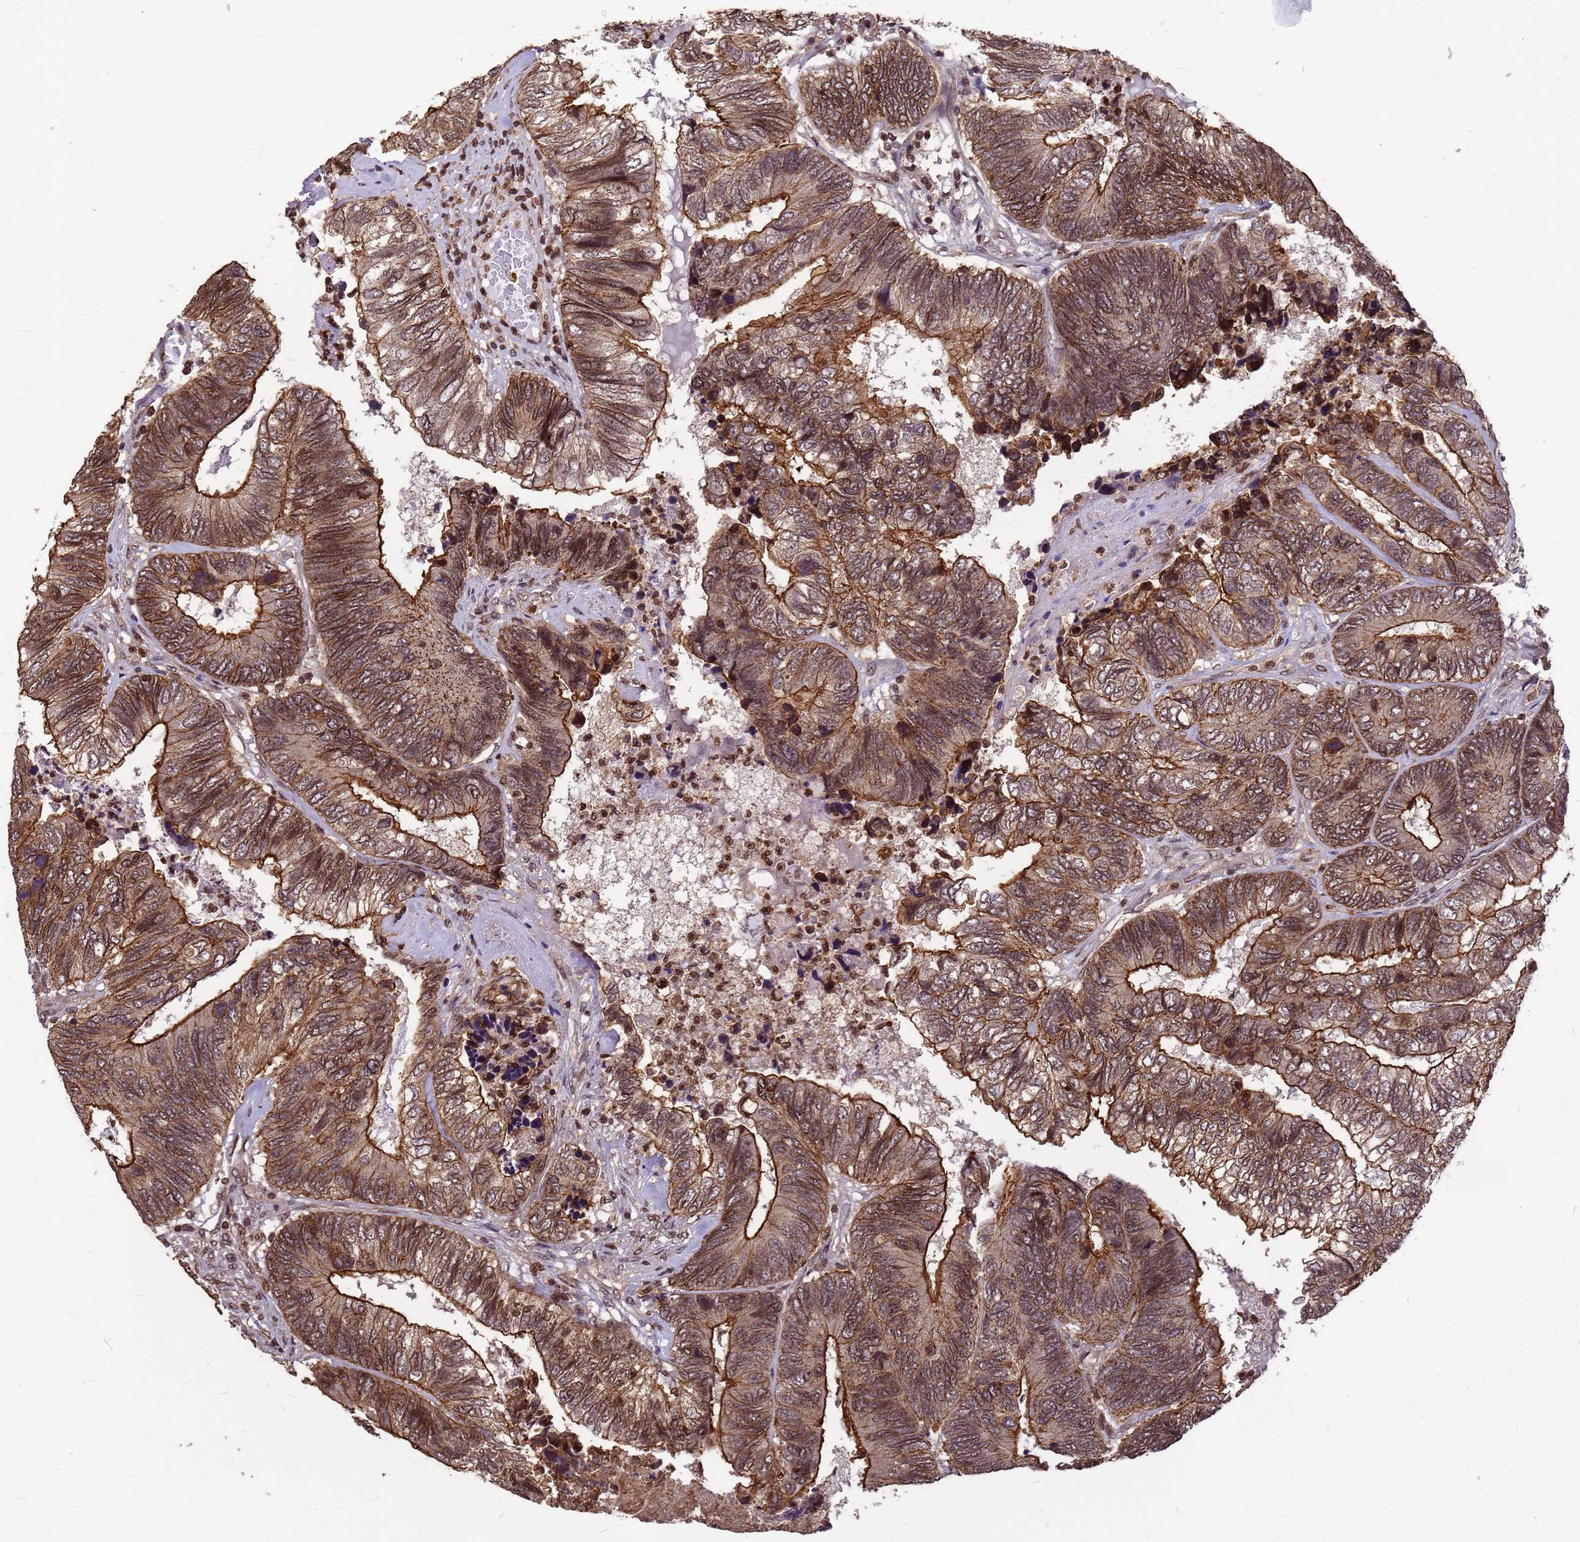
{"staining": {"intensity": "strong", "quantity": "25%-75%", "location": "cytoplasmic/membranous,nuclear"}, "tissue": "colorectal cancer", "cell_type": "Tumor cells", "image_type": "cancer", "snomed": [{"axis": "morphology", "description": "Adenocarcinoma, NOS"}, {"axis": "topography", "description": "Colon"}], "caption": "This is a micrograph of immunohistochemistry (IHC) staining of colorectal adenocarcinoma, which shows strong expression in the cytoplasmic/membranous and nuclear of tumor cells.", "gene": "C1orf35", "patient": {"sex": "female", "age": 67}}